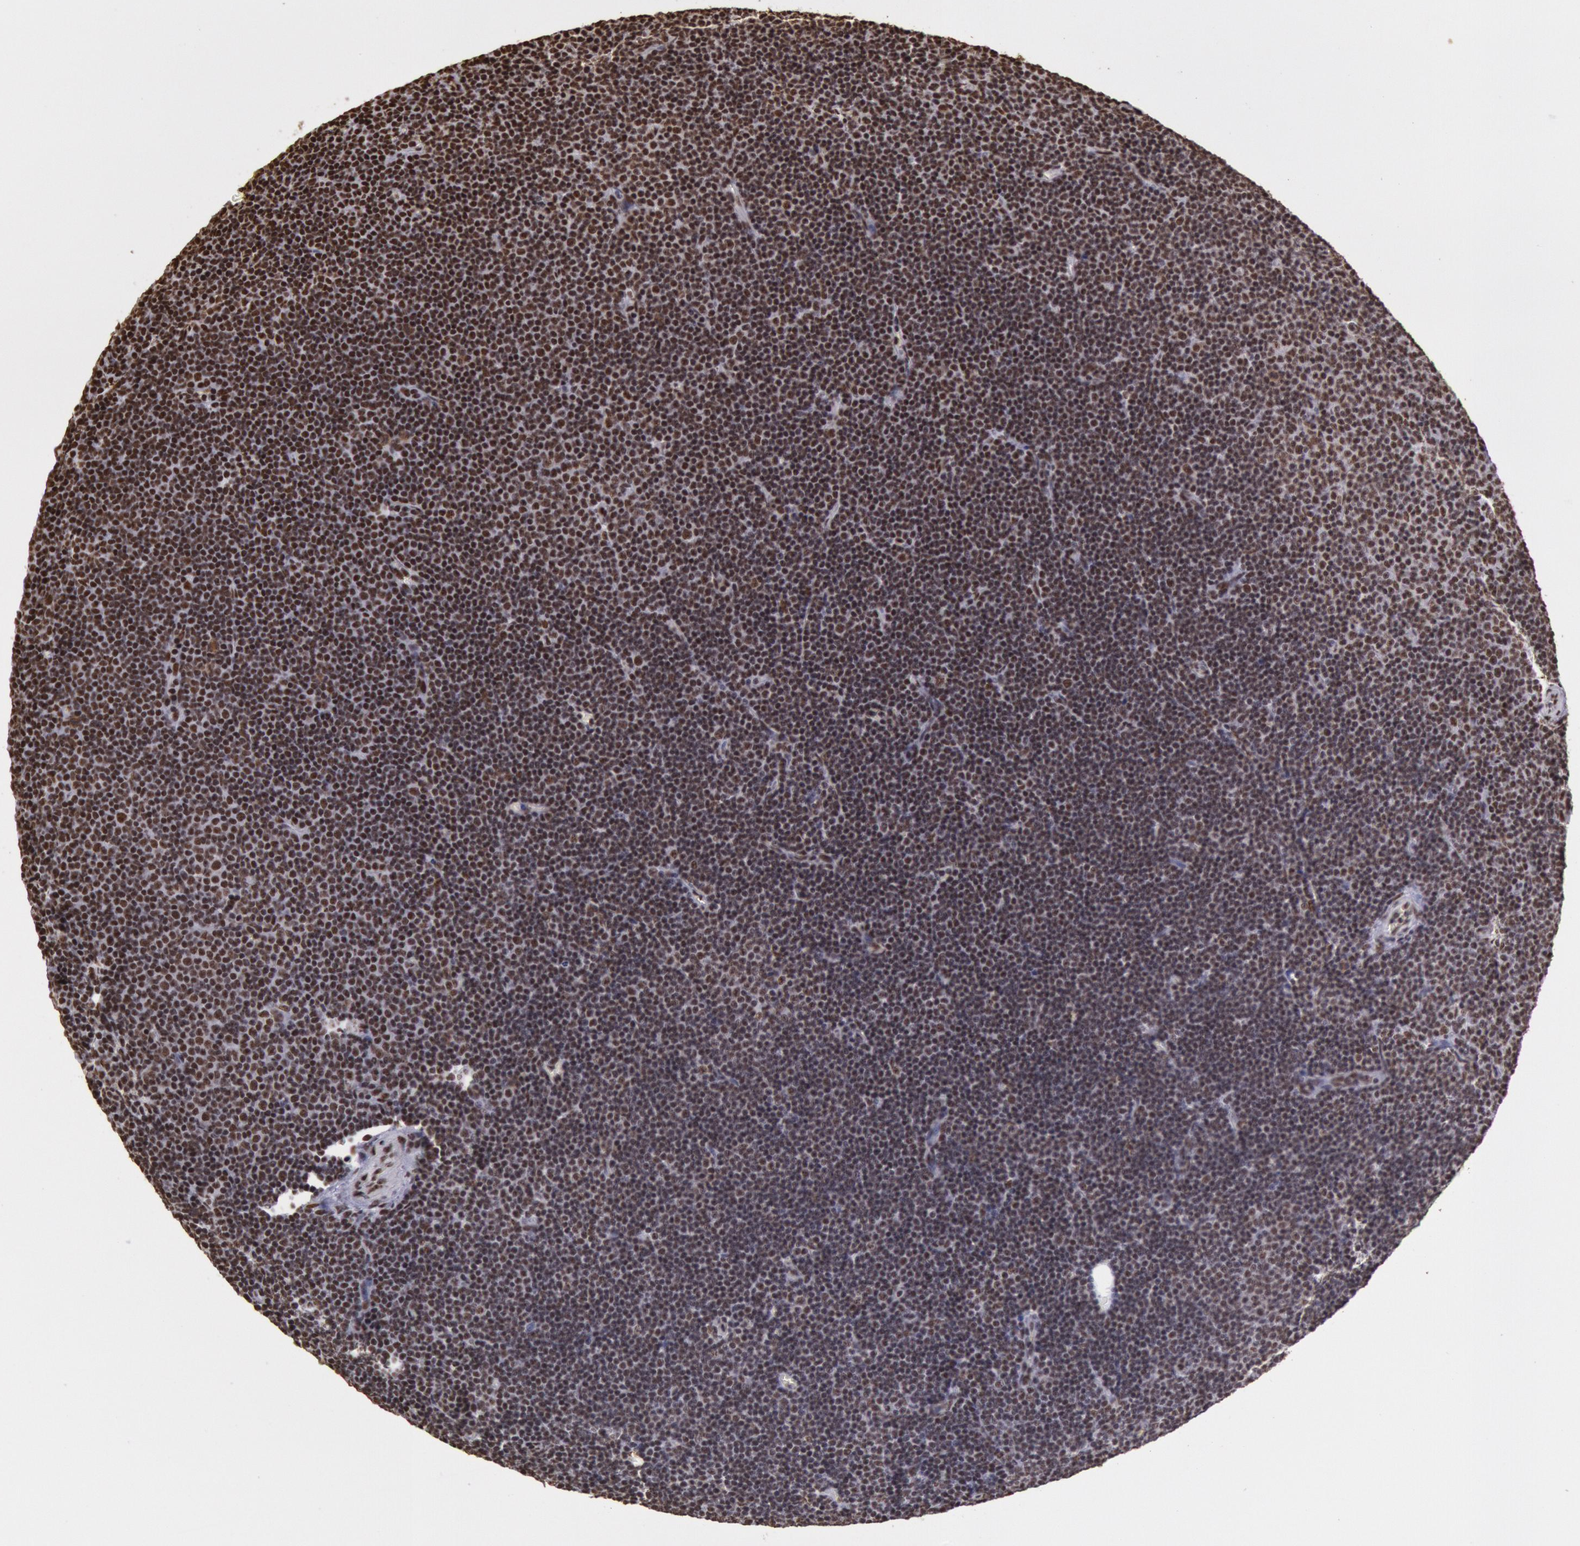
{"staining": {"intensity": "moderate", "quantity": ">75%", "location": "nuclear"}, "tissue": "lymphoma", "cell_type": "Tumor cells", "image_type": "cancer", "snomed": [{"axis": "morphology", "description": "Malignant lymphoma, non-Hodgkin's type, Low grade"}, {"axis": "topography", "description": "Lymph node"}], "caption": "Protein expression analysis of human lymphoma reveals moderate nuclear positivity in about >75% of tumor cells.", "gene": "HNRNPH2", "patient": {"sex": "male", "age": 57}}